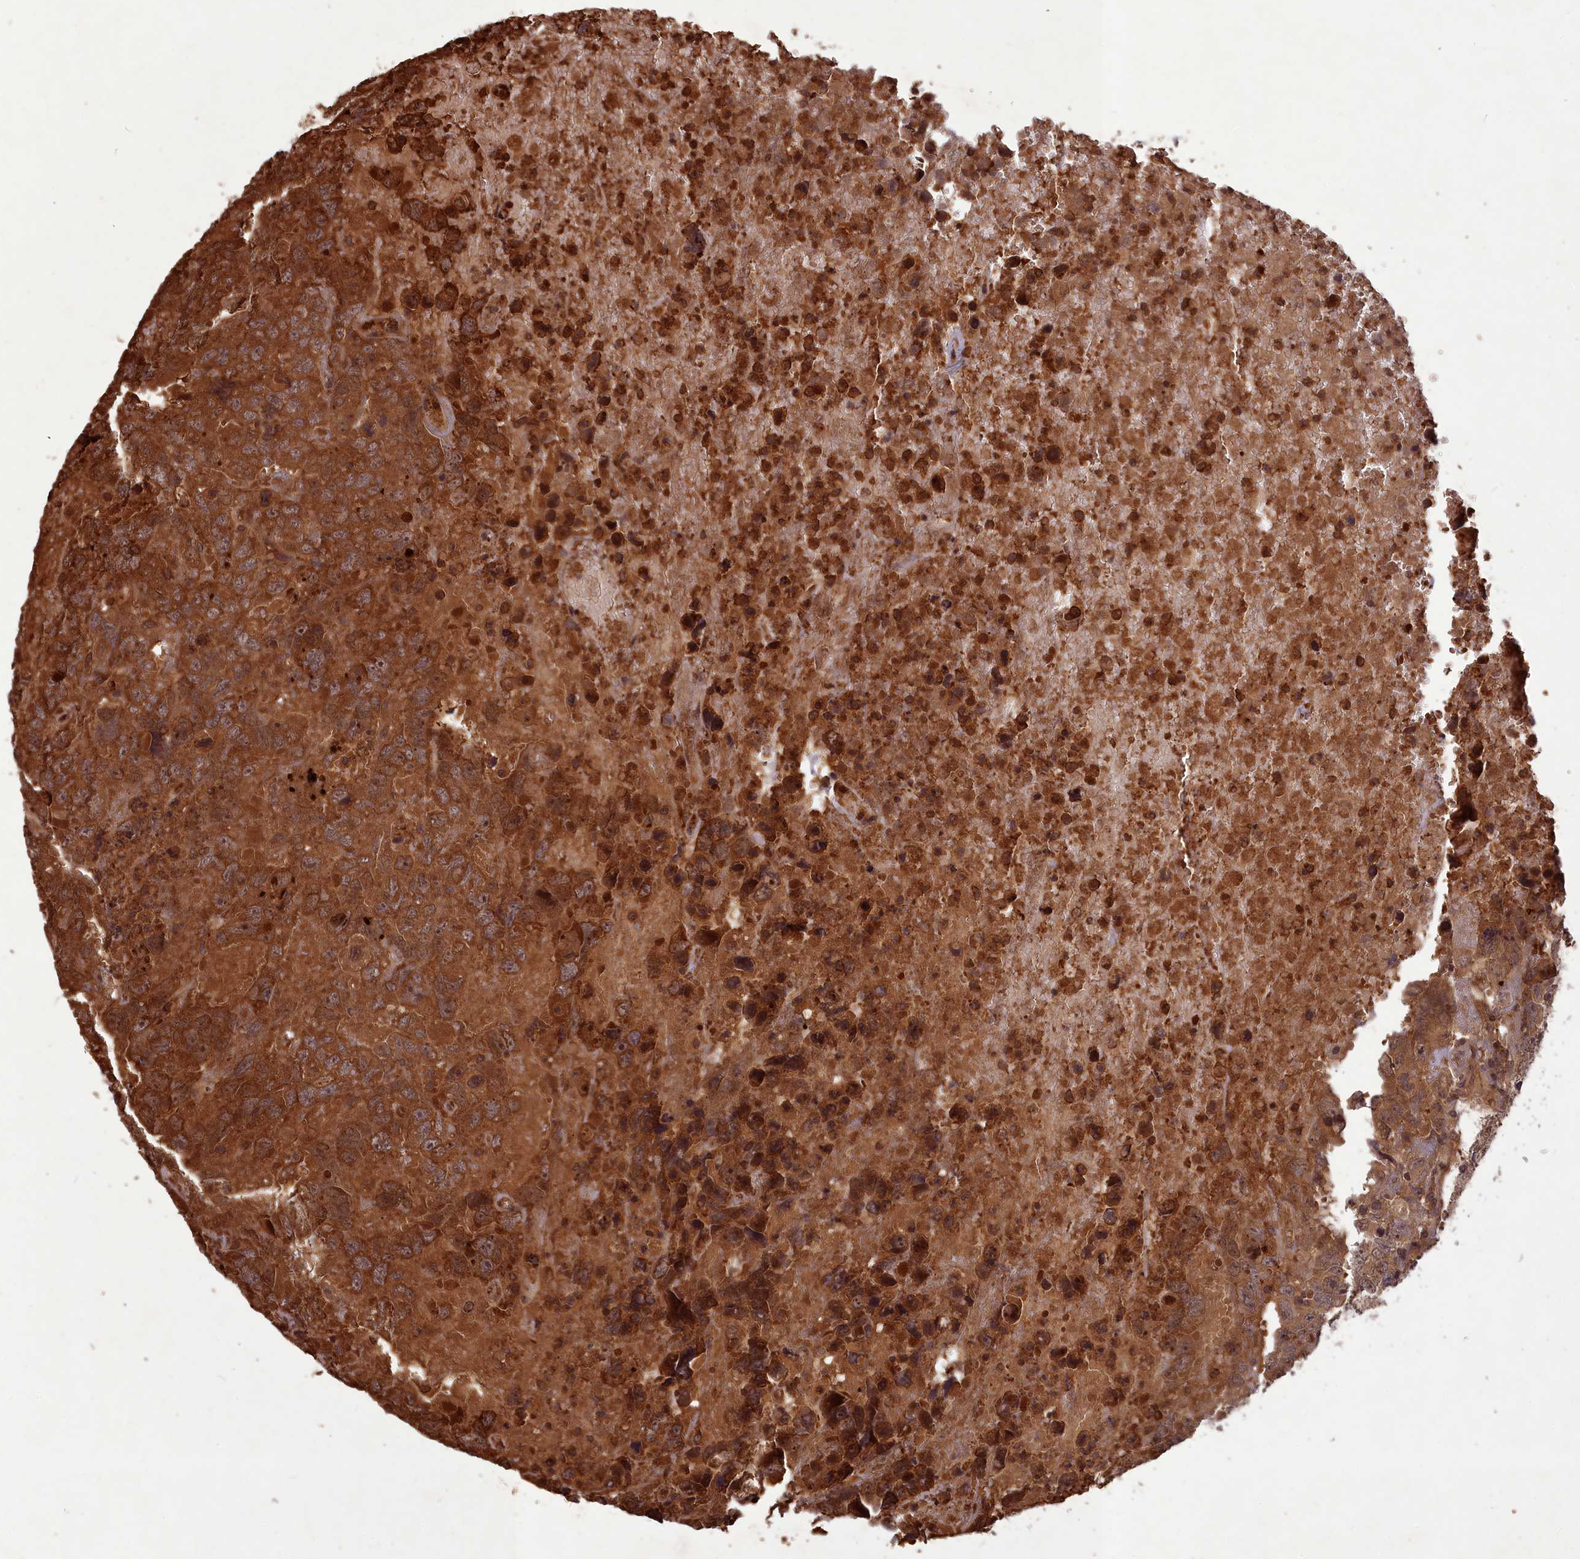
{"staining": {"intensity": "strong", "quantity": ">75%", "location": "cytoplasmic/membranous"}, "tissue": "testis cancer", "cell_type": "Tumor cells", "image_type": "cancer", "snomed": [{"axis": "morphology", "description": "Carcinoma, Embryonal, NOS"}, {"axis": "topography", "description": "Testis"}], "caption": "Brown immunohistochemical staining in testis cancer (embryonal carcinoma) exhibits strong cytoplasmic/membranous positivity in approximately >75% of tumor cells.", "gene": "SRMS", "patient": {"sex": "male", "age": 45}}